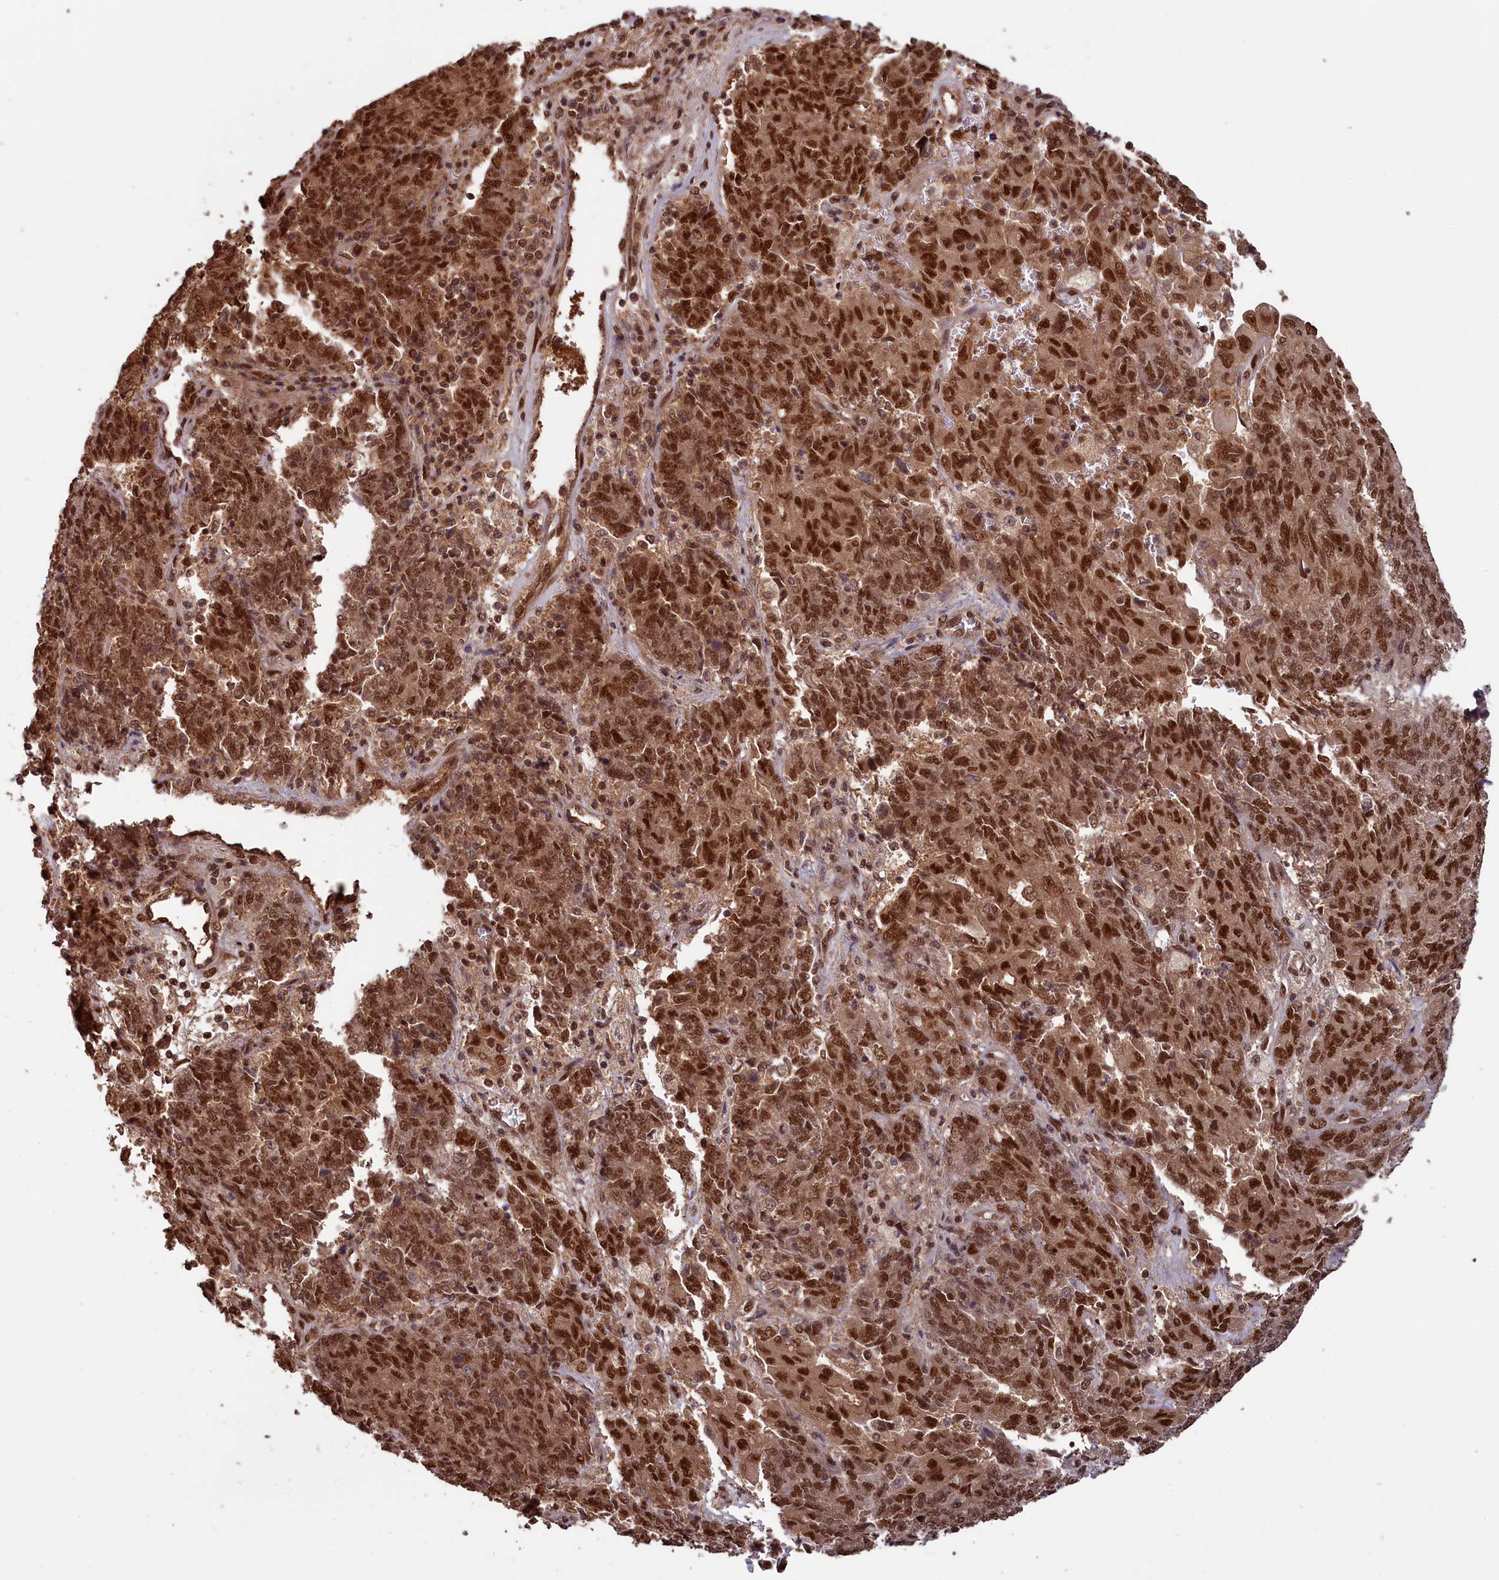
{"staining": {"intensity": "strong", "quantity": ">75%", "location": "nuclear"}, "tissue": "endometrial cancer", "cell_type": "Tumor cells", "image_type": "cancer", "snomed": [{"axis": "morphology", "description": "Adenocarcinoma, NOS"}, {"axis": "topography", "description": "Endometrium"}], "caption": "Brown immunohistochemical staining in endometrial cancer (adenocarcinoma) demonstrates strong nuclear positivity in approximately >75% of tumor cells.", "gene": "NAE1", "patient": {"sex": "female", "age": 80}}